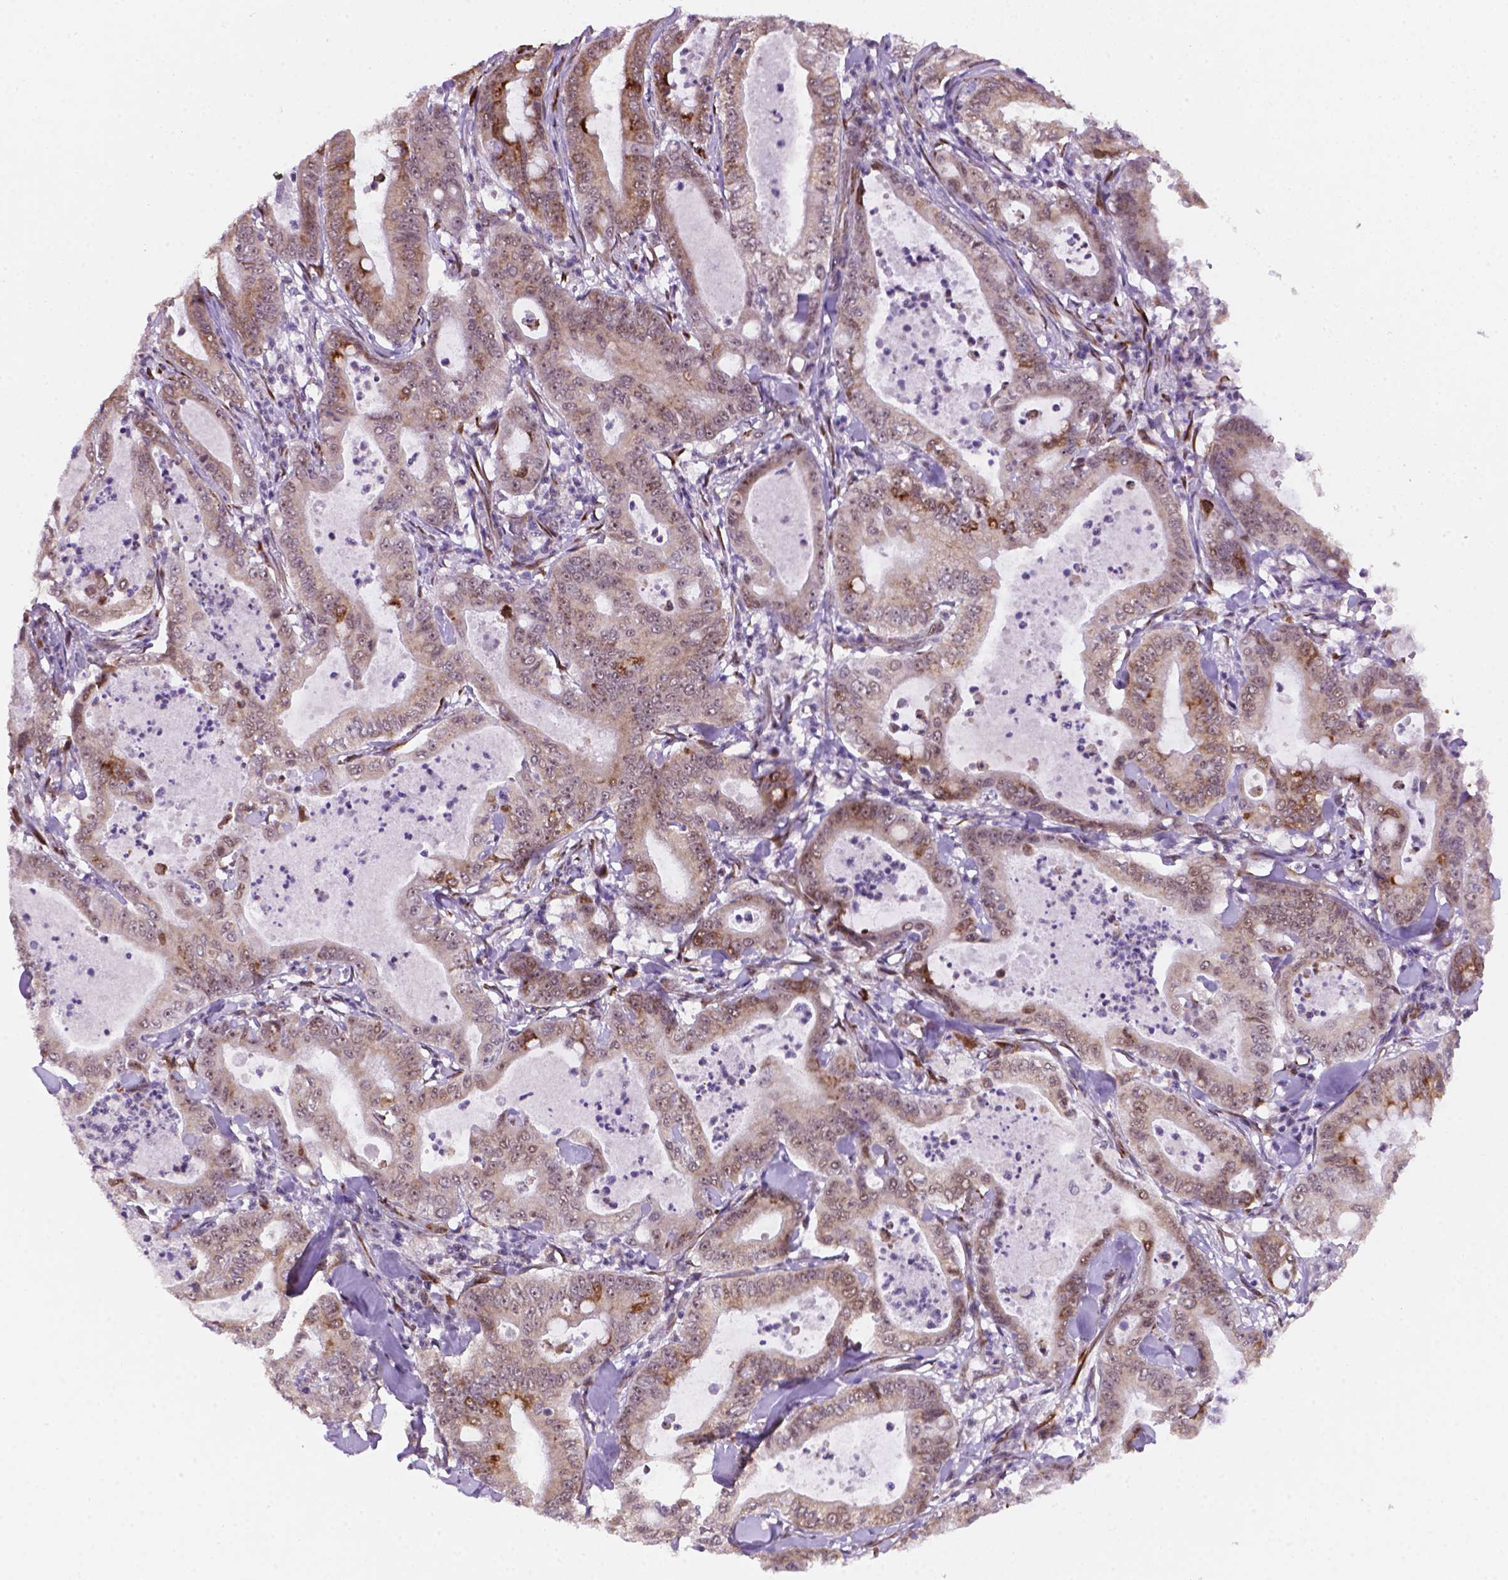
{"staining": {"intensity": "moderate", "quantity": "25%-75%", "location": "cytoplasmic/membranous,nuclear"}, "tissue": "pancreatic cancer", "cell_type": "Tumor cells", "image_type": "cancer", "snomed": [{"axis": "morphology", "description": "Adenocarcinoma, NOS"}, {"axis": "topography", "description": "Pancreas"}], "caption": "A high-resolution photomicrograph shows immunohistochemistry staining of pancreatic adenocarcinoma, which exhibits moderate cytoplasmic/membranous and nuclear staining in about 25%-75% of tumor cells. (DAB IHC with brightfield microscopy, high magnification).", "gene": "FNIP1", "patient": {"sex": "male", "age": 71}}